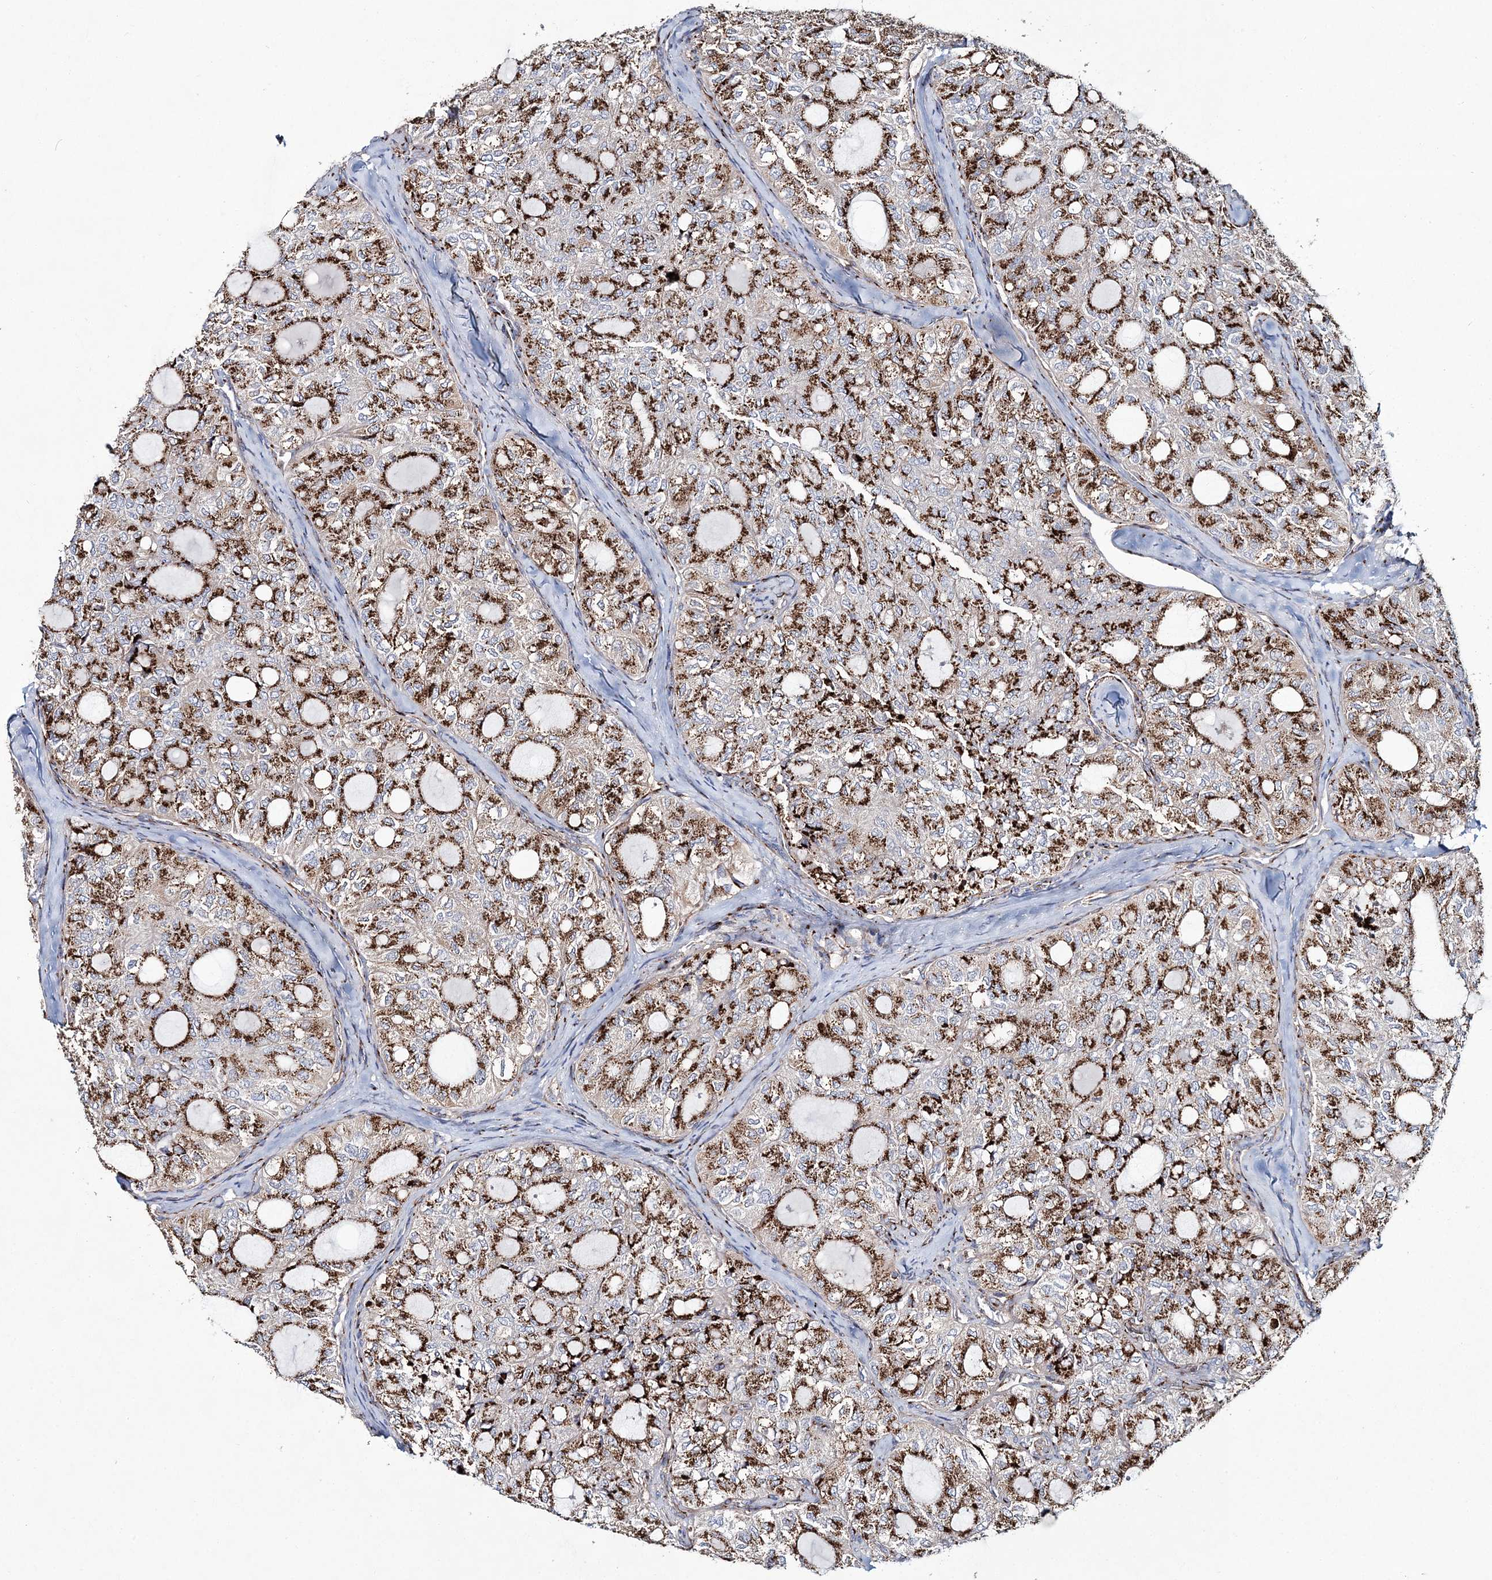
{"staining": {"intensity": "strong", "quantity": ">75%", "location": "cytoplasmic/membranous"}, "tissue": "thyroid cancer", "cell_type": "Tumor cells", "image_type": "cancer", "snomed": [{"axis": "morphology", "description": "Follicular adenoma carcinoma, NOS"}, {"axis": "topography", "description": "Thyroid gland"}], "caption": "Protein expression analysis of human follicular adenoma carcinoma (thyroid) reveals strong cytoplasmic/membranous staining in about >75% of tumor cells.", "gene": "MAN1A2", "patient": {"sex": "male", "age": 75}}